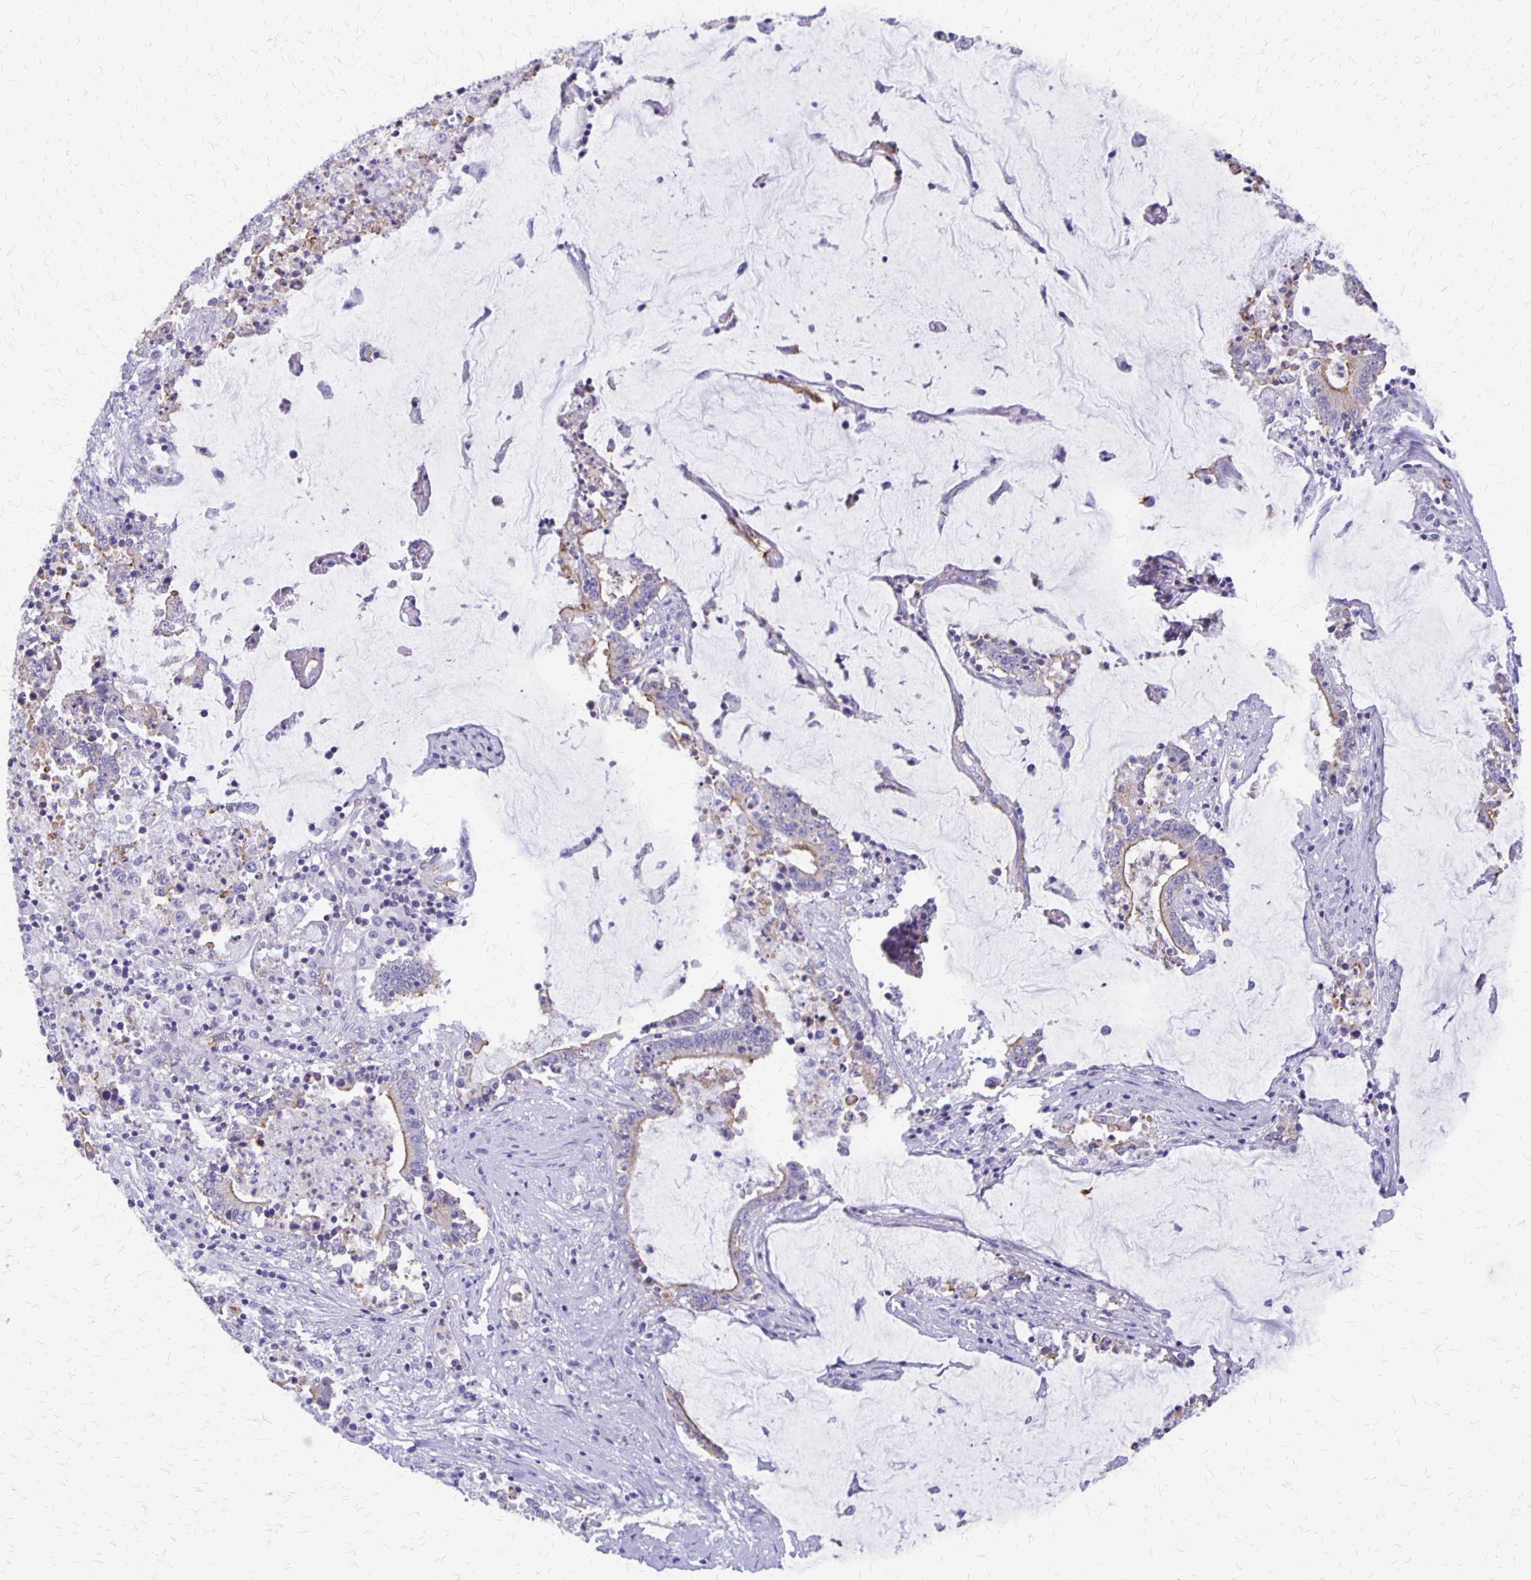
{"staining": {"intensity": "weak", "quantity": "<25%", "location": "cytoplasmic/membranous"}, "tissue": "stomach cancer", "cell_type": "Tumor cells", "image_type": "cancer", "snomed": [{"axis": "morphology", "description": "Adenocarcinoma, NOS"}, {"axis": "topography", "description": "Stomach, upper"}], "caption": "IHC micrograph of neoplastic tissue: human adenocarcinoma (stomach) stained with DAB (3,3'-diaminobenzidine) demonstrates no significant protein positivity in tumor cells. The staining was performed using DAB to visualize the protein expression in brown, while the nuclei were stained in blue with hematoxylin (Magnification: 20x).", "gene": "SEPTIN5", "patient": {"sex": "male", "age": 68}}